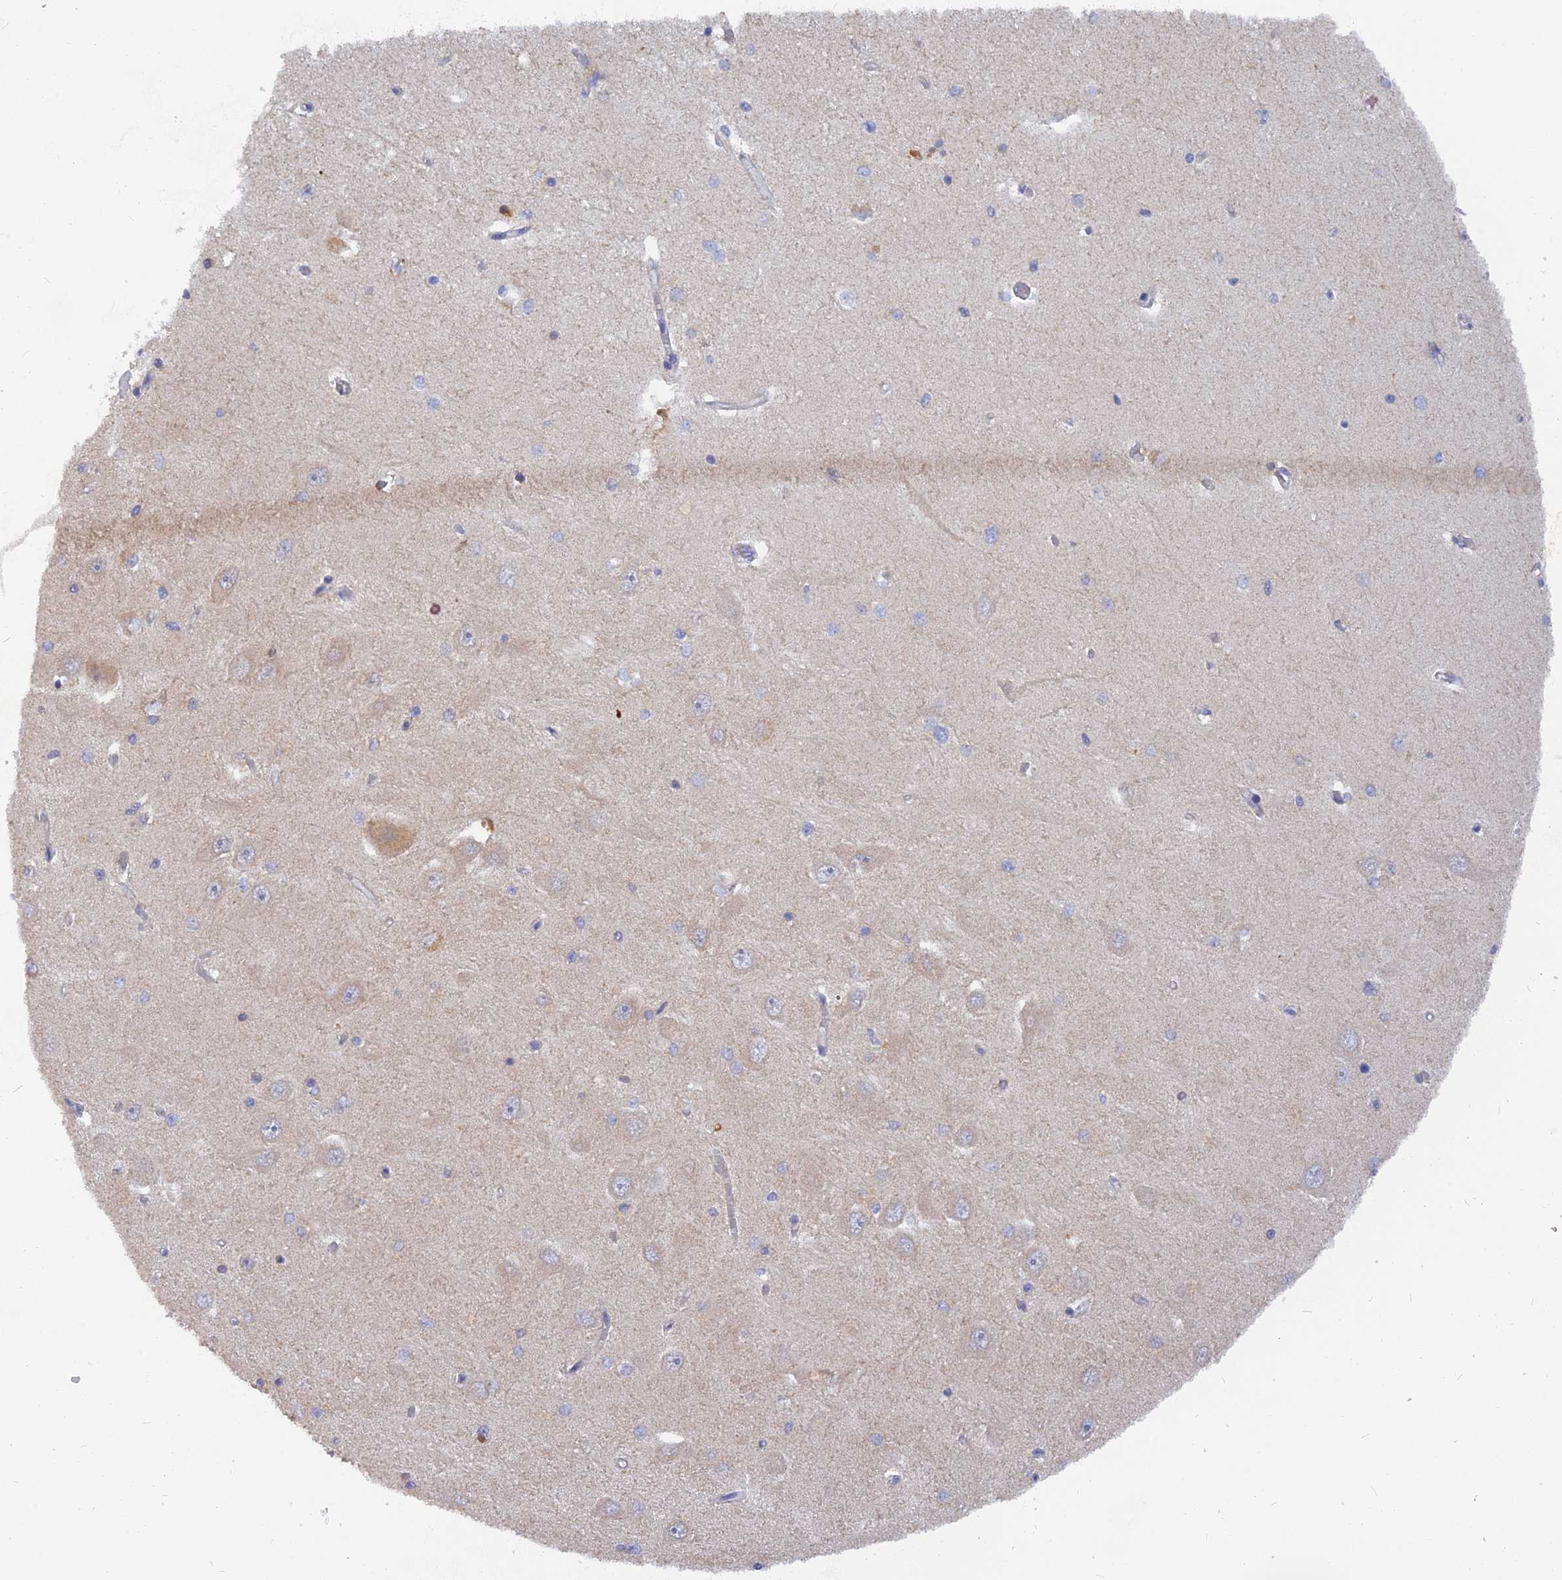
{"staining": {"intensity": "moderate", "quantity": "<25%", "location": "cytoplasmic/membranous"}, "tissue": "hippocampus", "cell_type": "Glial cells", "image_type": "normal", "snomed": [{"axis": "morphology", "description": "Normal tissue, NOS"}, {"axis": "topography", "description": "Hippocampus"}], "caption": "Immunohistochemical staining of normal hippocampus demonstrates <25% levels of moderate cytoplasmic/membranous protein staining in about <25% of glial cells.", "gene": "CACNA1B", "patient": {"sex": "male", "age": 45}}